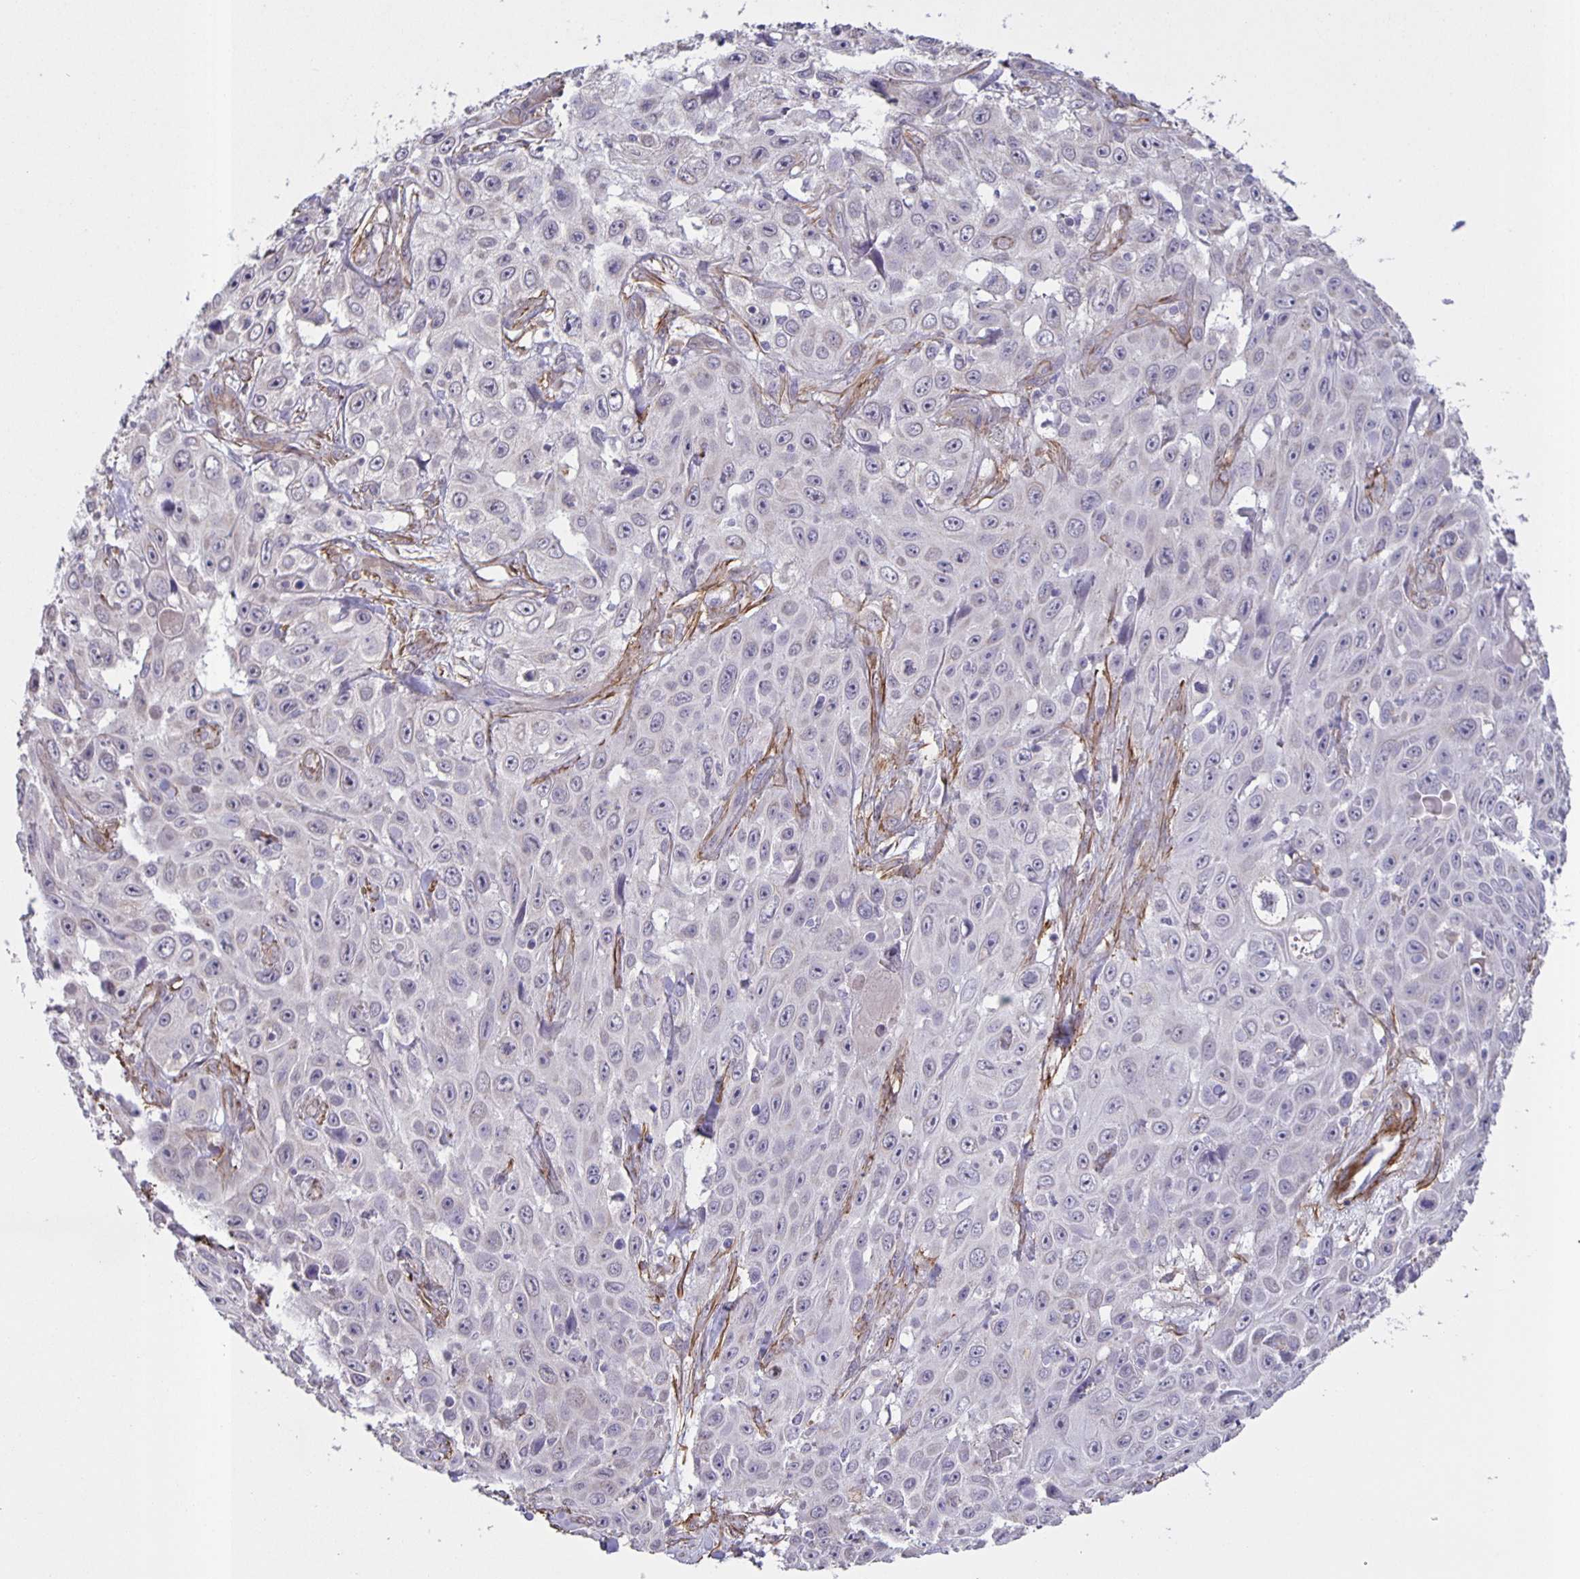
{"staining": {"intensity": "negative", "quantity": "none", "location": "none"}, "tissue": "skin cancer", "cell_type": "Tumor cells", "image_type": "cancer", "snomed": [{"axis": "morphology", "description": "Squamous cell carcinoma, NOS"}, {"axis": "topography", "description": "Skin"}], "caption": "Immunohistochemical staining of human skin cancer (squamous cell carcinoma) displays no significant staining in tumor cells.", "gene": "SRCIN1", "patient": {"sex": "male", "age": 82}}